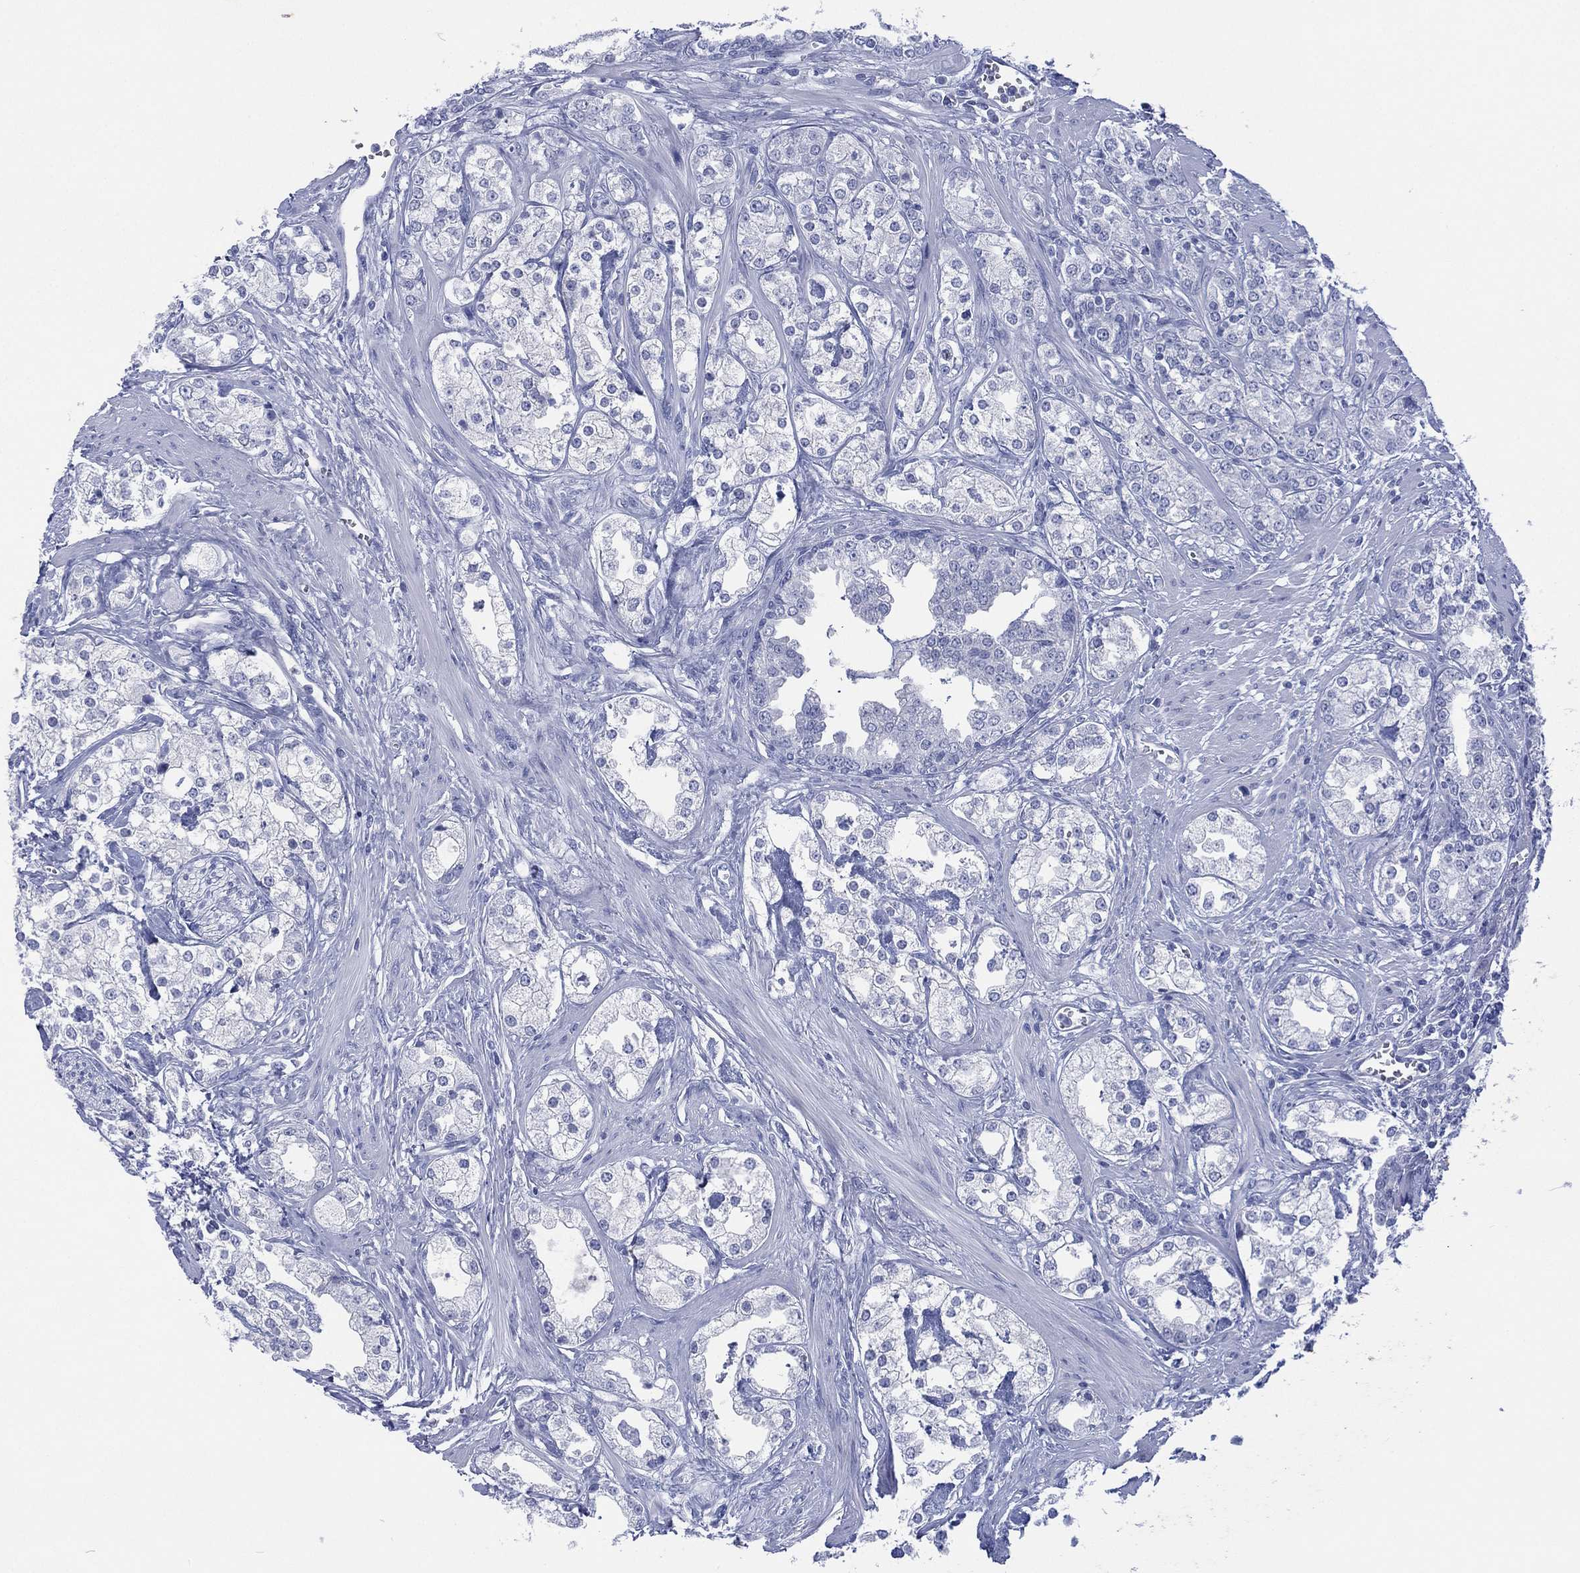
{"staining": {"intensity": "negative", "quantity": "none", "location": "none"}, "tissue": "prostate cancer", "cell_type": "Tumor cells", "image_type": "cancer", "snomed": [{"axis": "morphology", "description": "Adenocarcinoma, NOS"}, {"axis": "topography", "description": "Prostate and seminal vesicle, NOS"}, {"axis": "topography", "description": "Prostate"}], "caption": "Immunohistochemistry (IHC) histopathology image of neoplastic tissue: human prostate cancer stained with DAB (3,3'-diaminobenzidine) exhibits no significant protein staining in tumor cells.", "gene": "DSG1", "patient": {"sex": "male", "age": 62}}